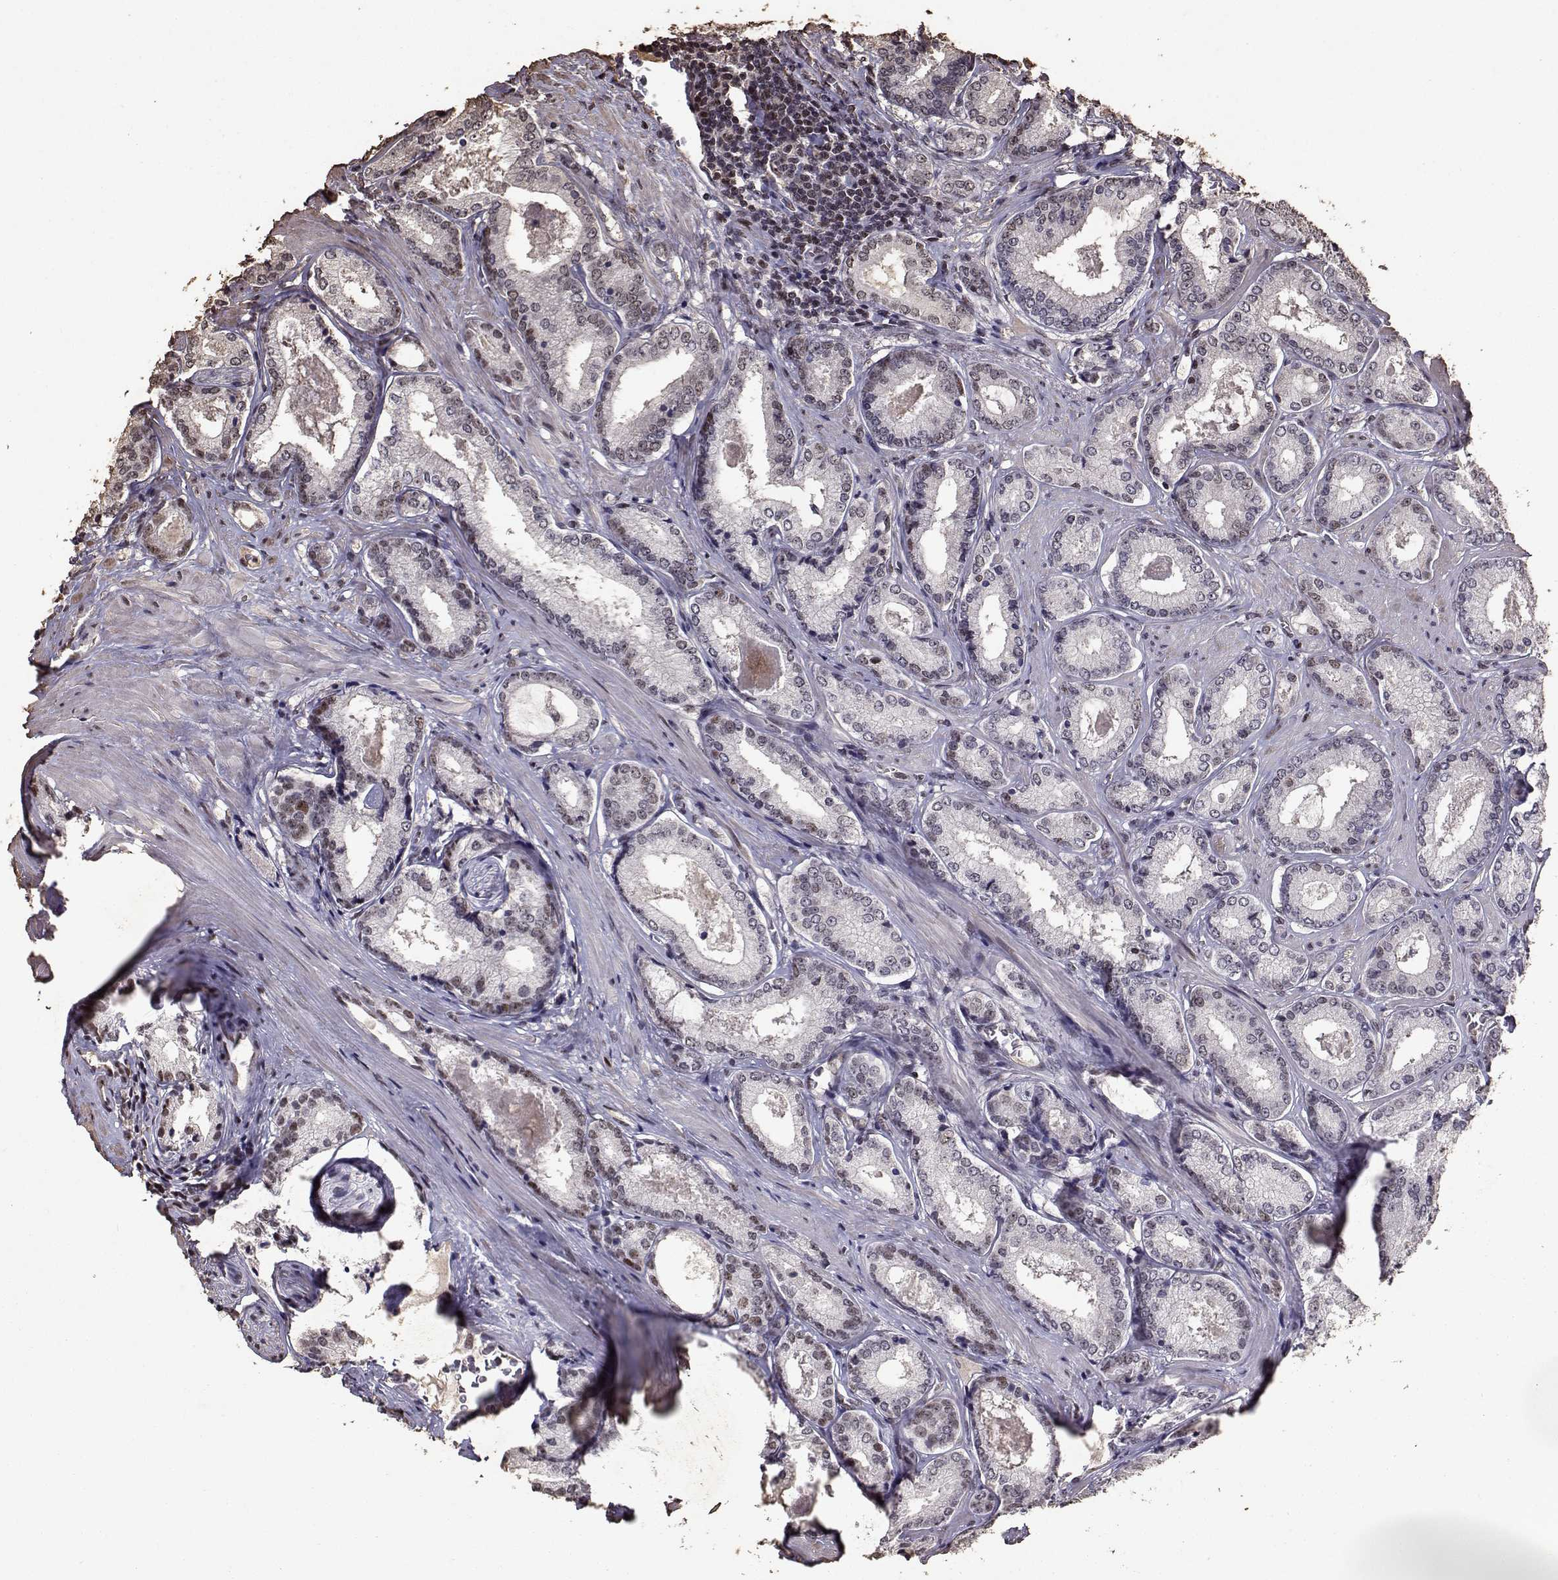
{"staining": {"intensity": "weak", "quantity": "25%-75%", "location": "nuclear"}, "tissue": "prostate cancer", "cell_type": "Tumor cells", "image_type": "cancer", "snomed": [{"axis": "morphology", "description": "Adenocarcinoma, Low grade"}, {"axis": "topography", "description": "Prostate"}], "caption": "The immunohistochemical stain highlights weak nuclear expression in tumor cells of low-grade adenocarcinoma (prostate) tissue. (IHC, brightfield microscopy, high magnification).", "gene": "TOE1", "patient": {"sex": "male", "age": 56}}